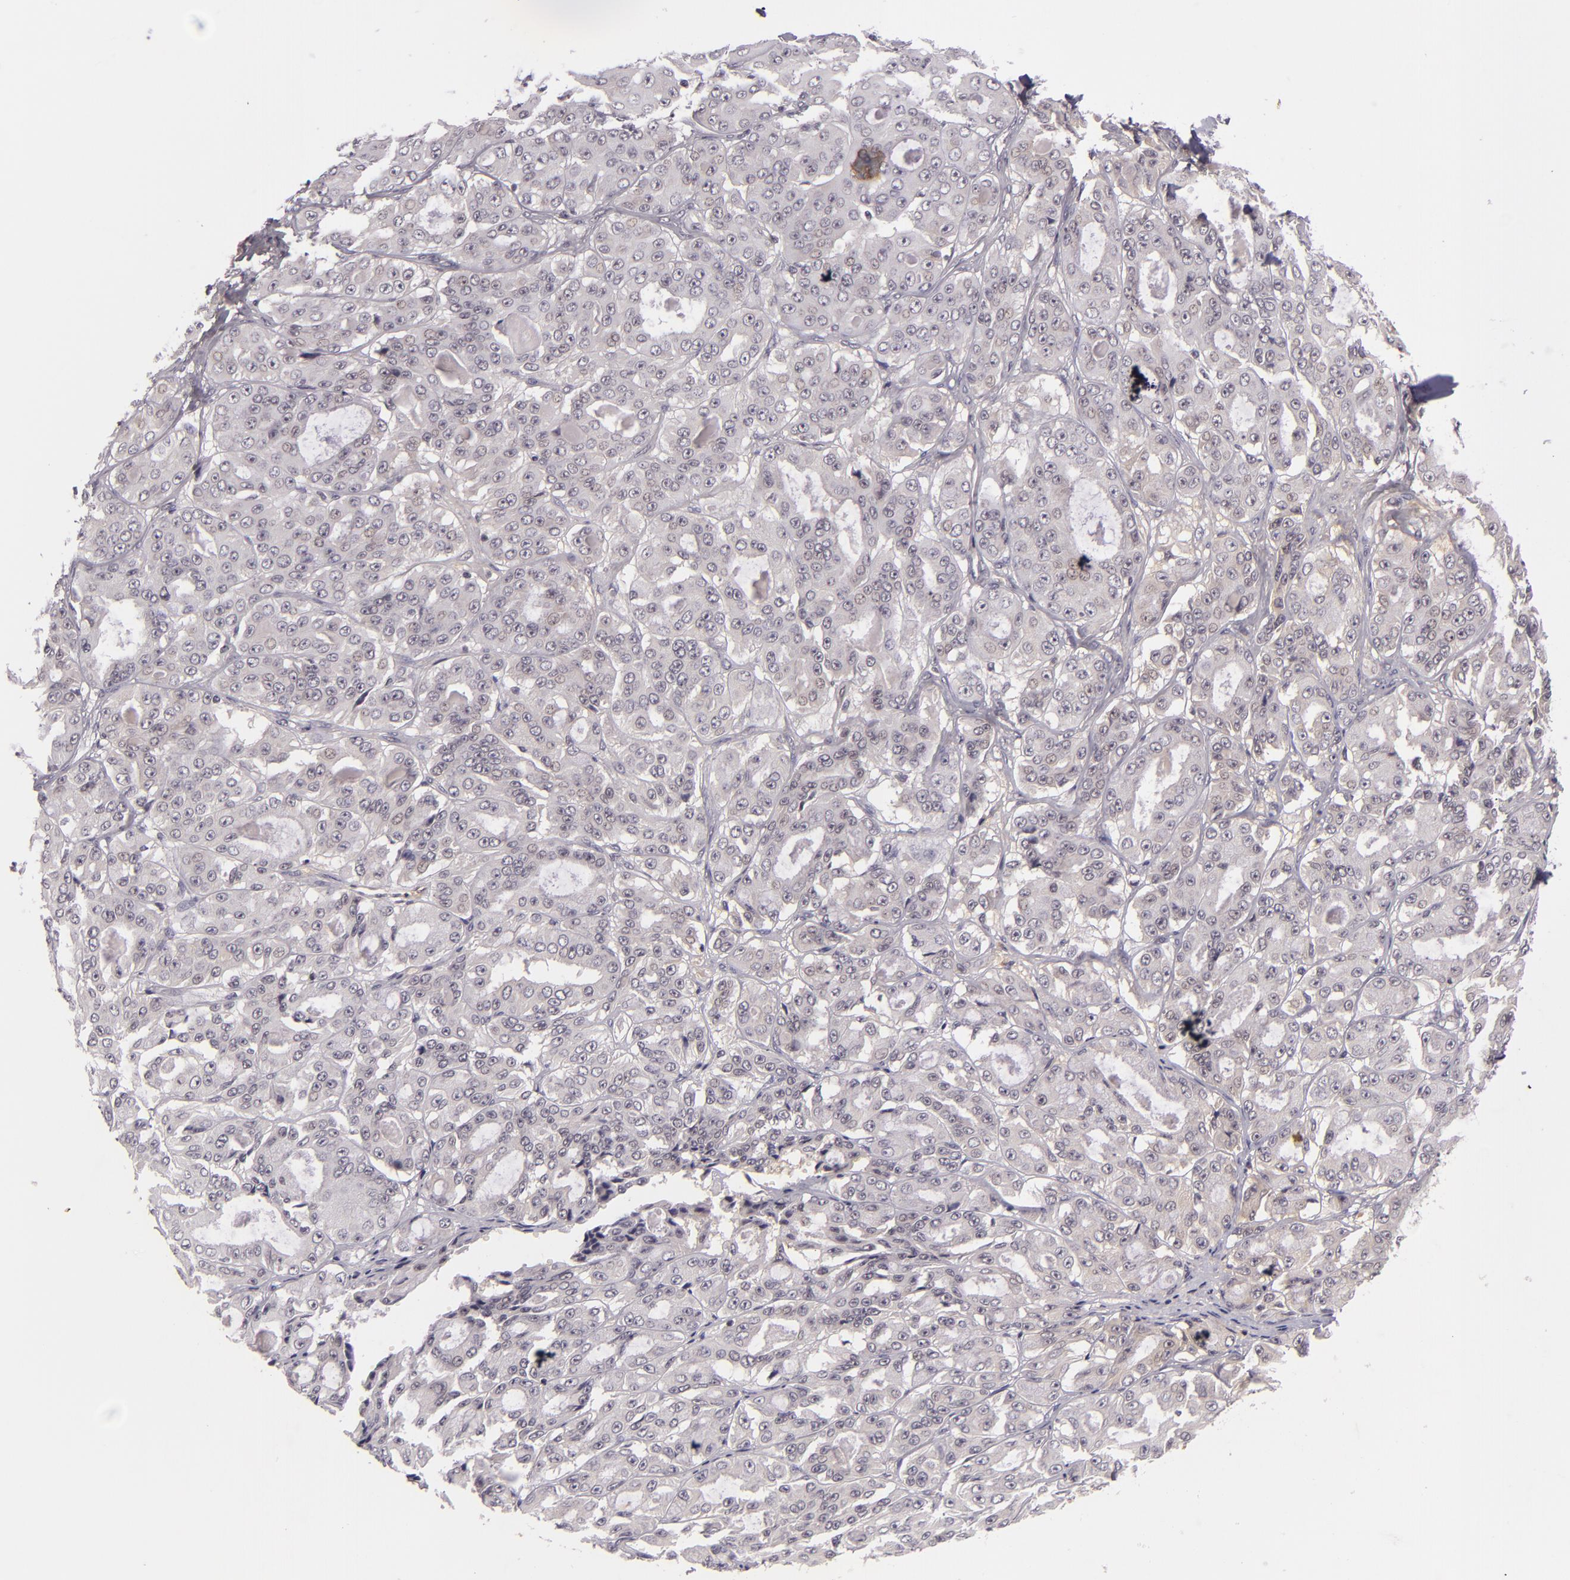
{"staining": {"intensity": "negative", "quantity": "none", "location": "none"}, "tissue": "ovarian cancer", "cell_type": "Tumor cells", "image_type": "cancer", "snomed": [{"axis": "morphology", "description": "Carcinoma, endometroid"}, {"axis": "topography", "description": "Ovary"}], "caption": "DAB (3,3'-diaminobenzidine) immunohistochemical staining of human ovarian cancer reveals no significant expression in tumor cells.", "gene": "CASP8", "patient": {"sex": "female", "age": 61}}